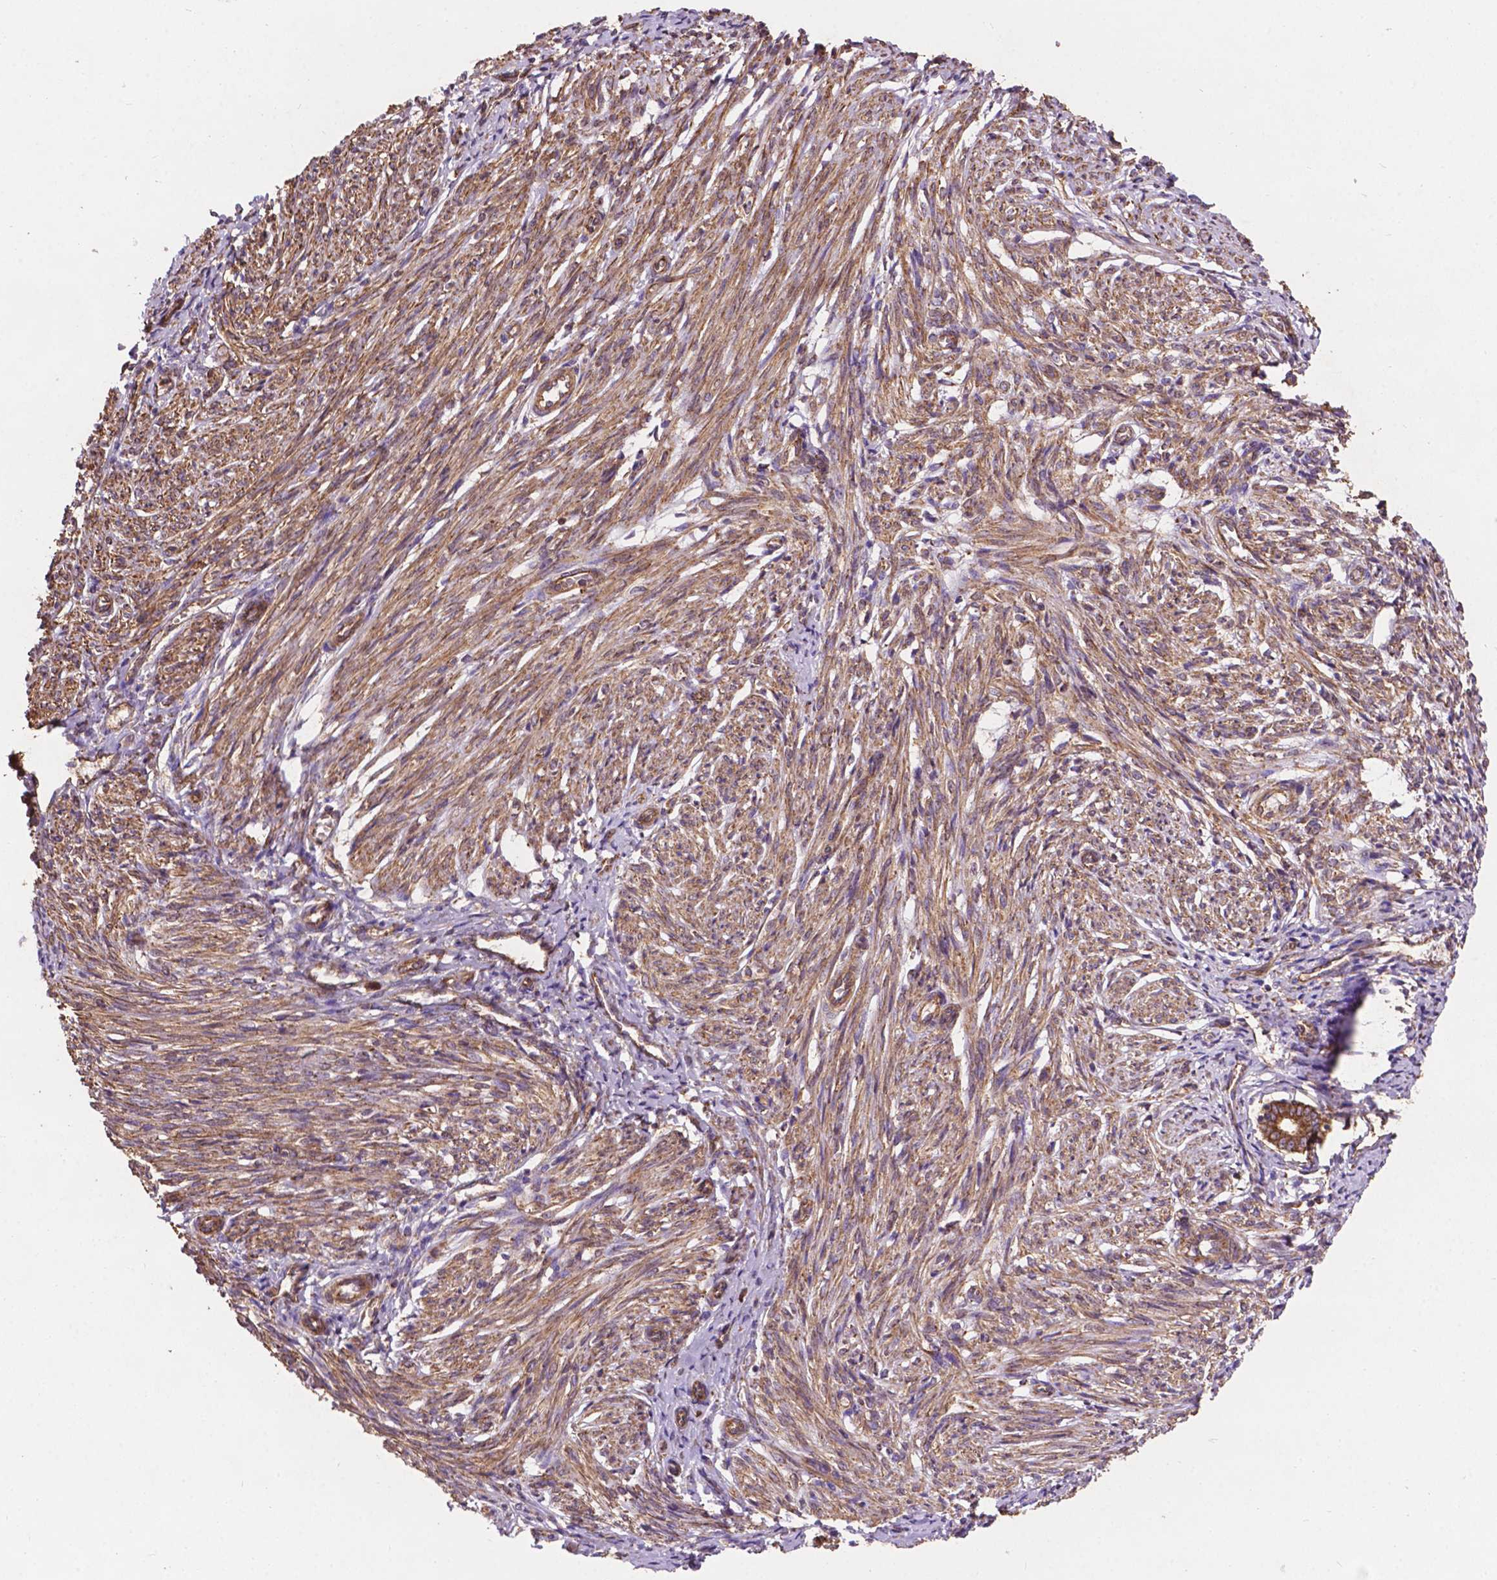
{"staining": {"intensity": "moderate", "quantity": ">75%", "location": "cytoplasmic/membranous"}, "tissue": "endometrium", "cell_type": "Cells in endometrial stroma", "image_type": "normal", "snomed": [{"axis": "morphology", "description": "Normal tissue, NOS"}, {"axis": "topography", "description": "Endometrium"}], "caption": "Protein staining demonstrates moderate cytoplasmic/membranous staining in approximately >75% of cells in endometrial stroma in unremarkable endometrium. (brown staining indicates protein expression, while blue staining denotes nuclei).", "gene": "CCDC71L", "patient": {"sex": "female", "age": 50}}